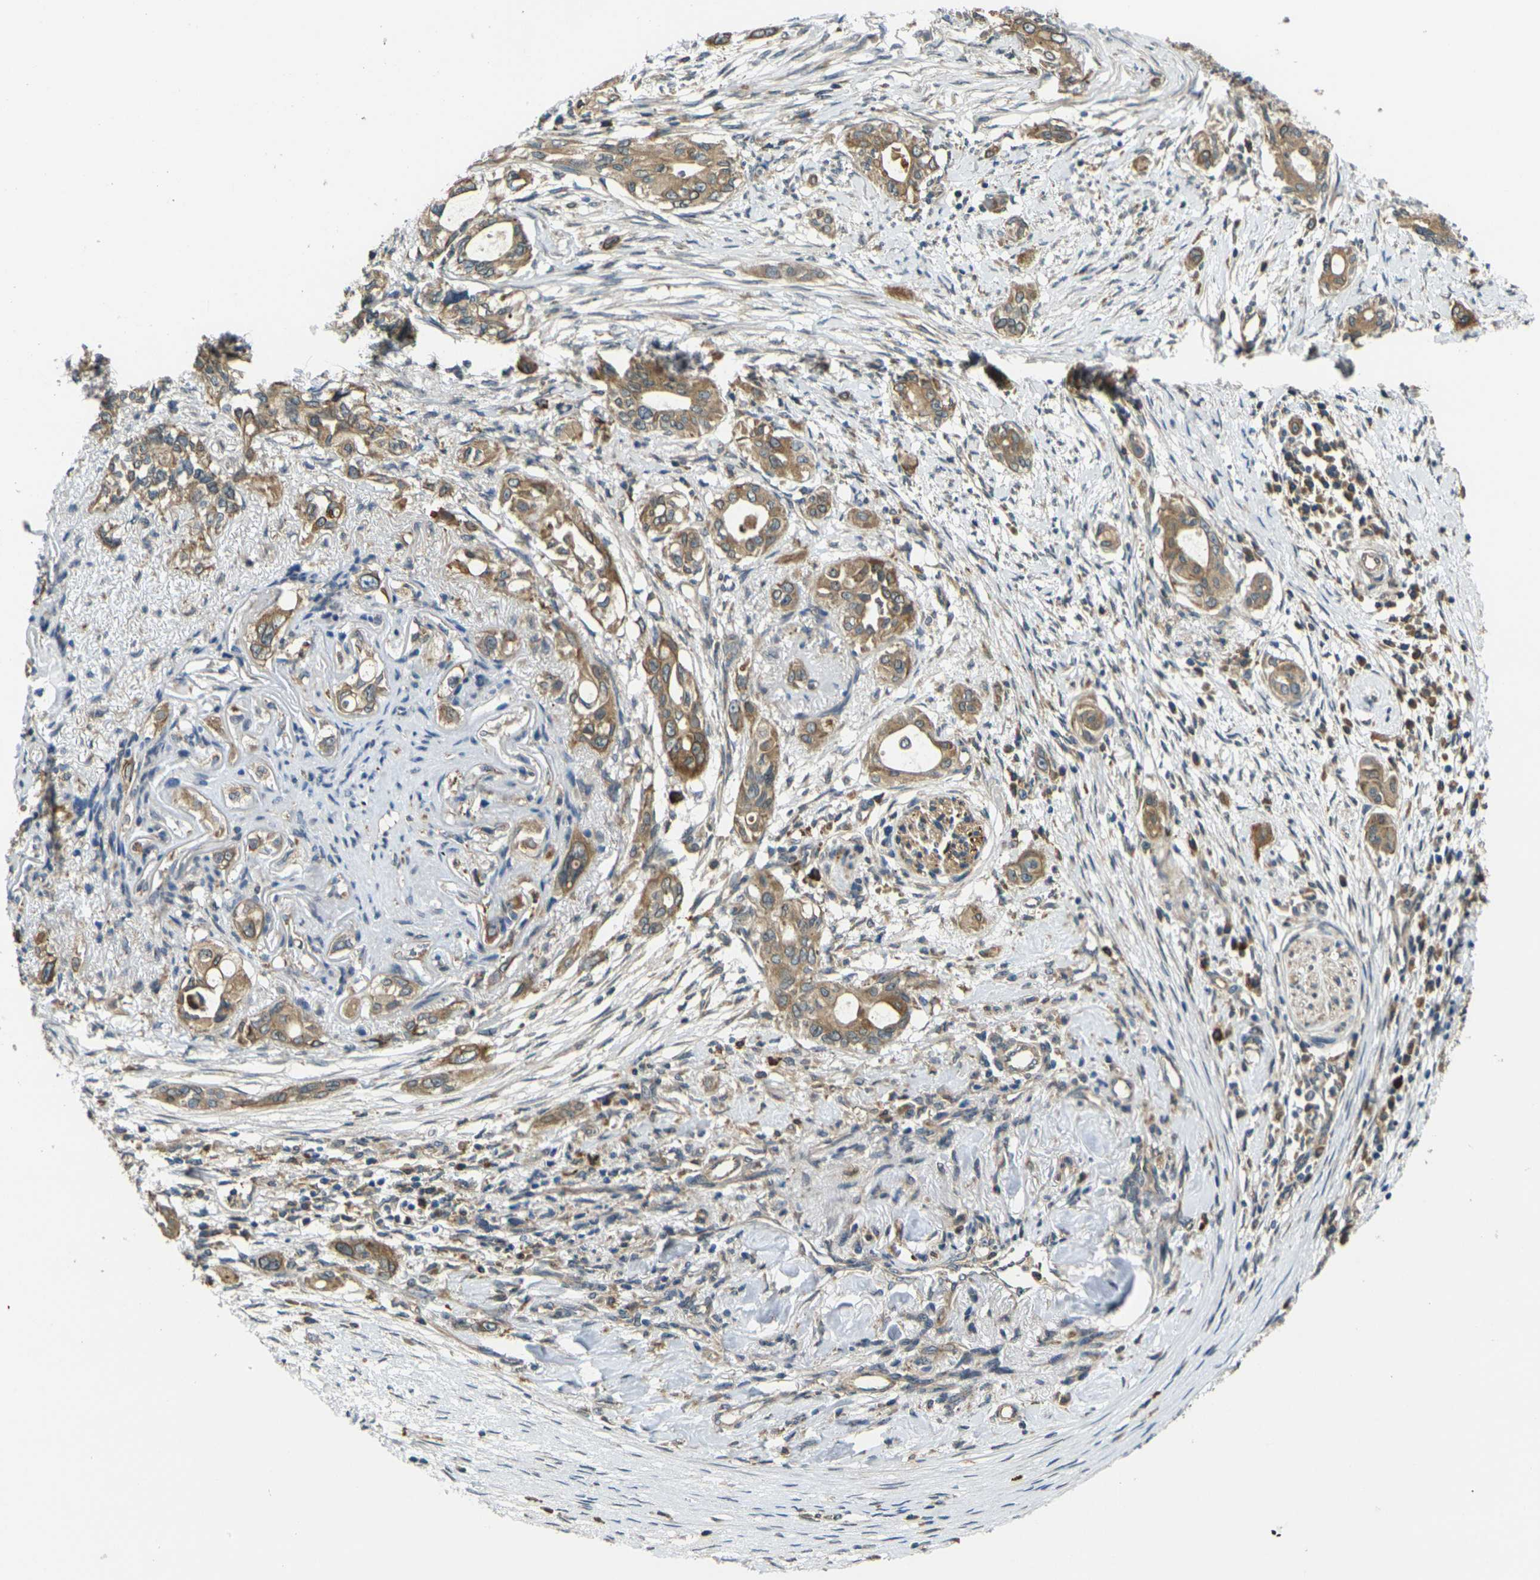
{"staining": {"intensity": "moderate", "quantity": ">75%", "location": "cytoplasmic/membranous"}, "tissue": "pancreatic cancer", "cell_type": "Tumor cells", "image_type": "cancer", "snomed": [{"axis": "morphology", "description": "Adenocarcinoma, NOS"}, {"axis": "topography", "description": "Pancreas"}], "caption": "A brown stain shows moderate cytoplasmic/membranous expression of a protein in pancreatic adenocarcinoma tumor cells.", "gene": "FZD1", "patient": {"sex": "female", "age": 60}}